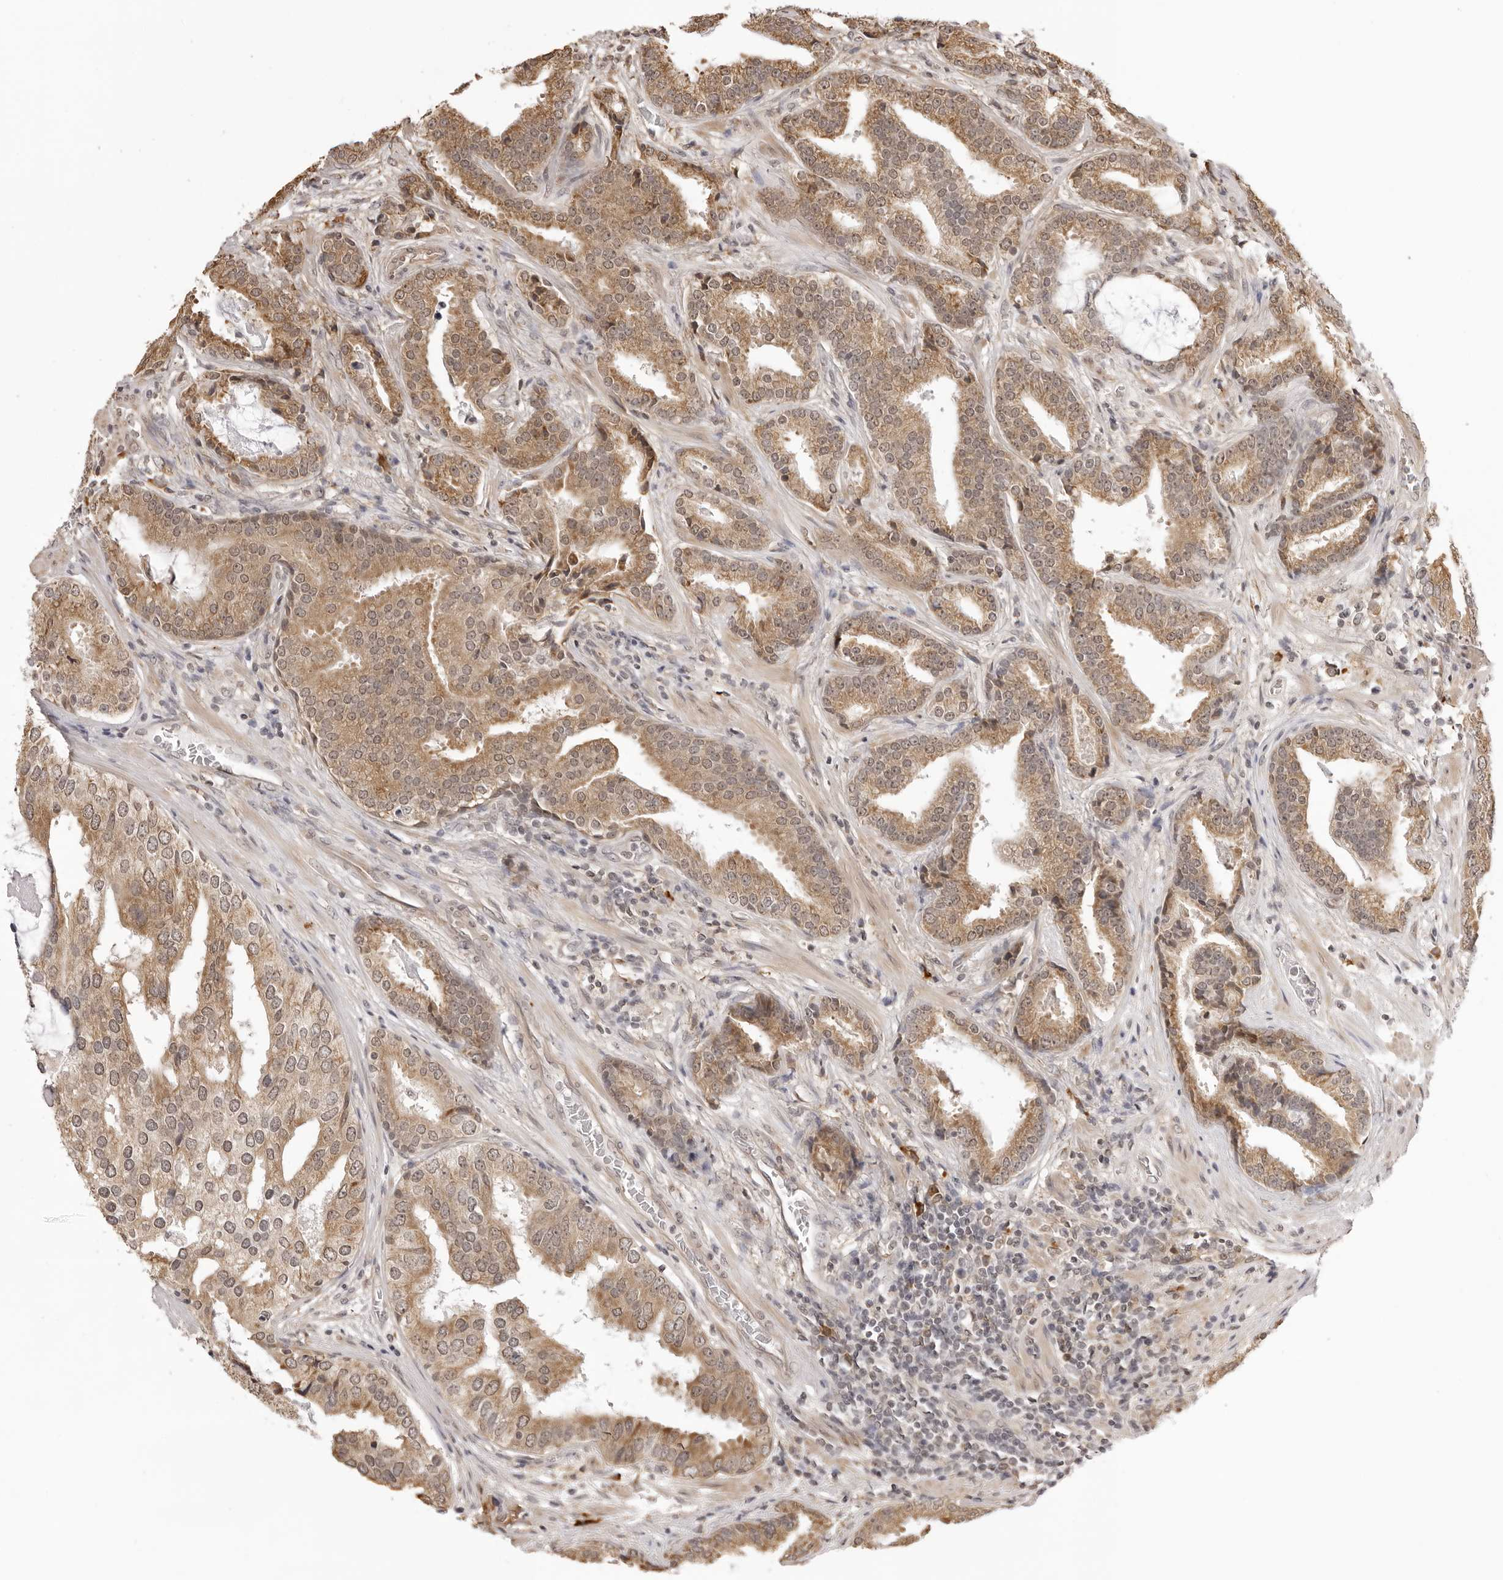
{"staining": {"intensity": "moderate", "quantity": ">75%", "location": "cytoplasmic/membranous"}, "tissue": "prostate cancer", "cell_type": "Tumor cells", "image_type": "cancer", "snomed": [{"axis": "morphology", "description": "Adenocarcinoma, Low grade"}, {"axis": "topography", "description": "Prostate"}], "caption": "Moderate cytoplasmic/membranous positivity for a protein is identified in about >75% of tumor cells of adenocarcinoma (low-grade) (prostate) using immunohistochemistry (IHC).", "gene": "ZC3H11A", "patient": {"sex": "male", "age": 67}}